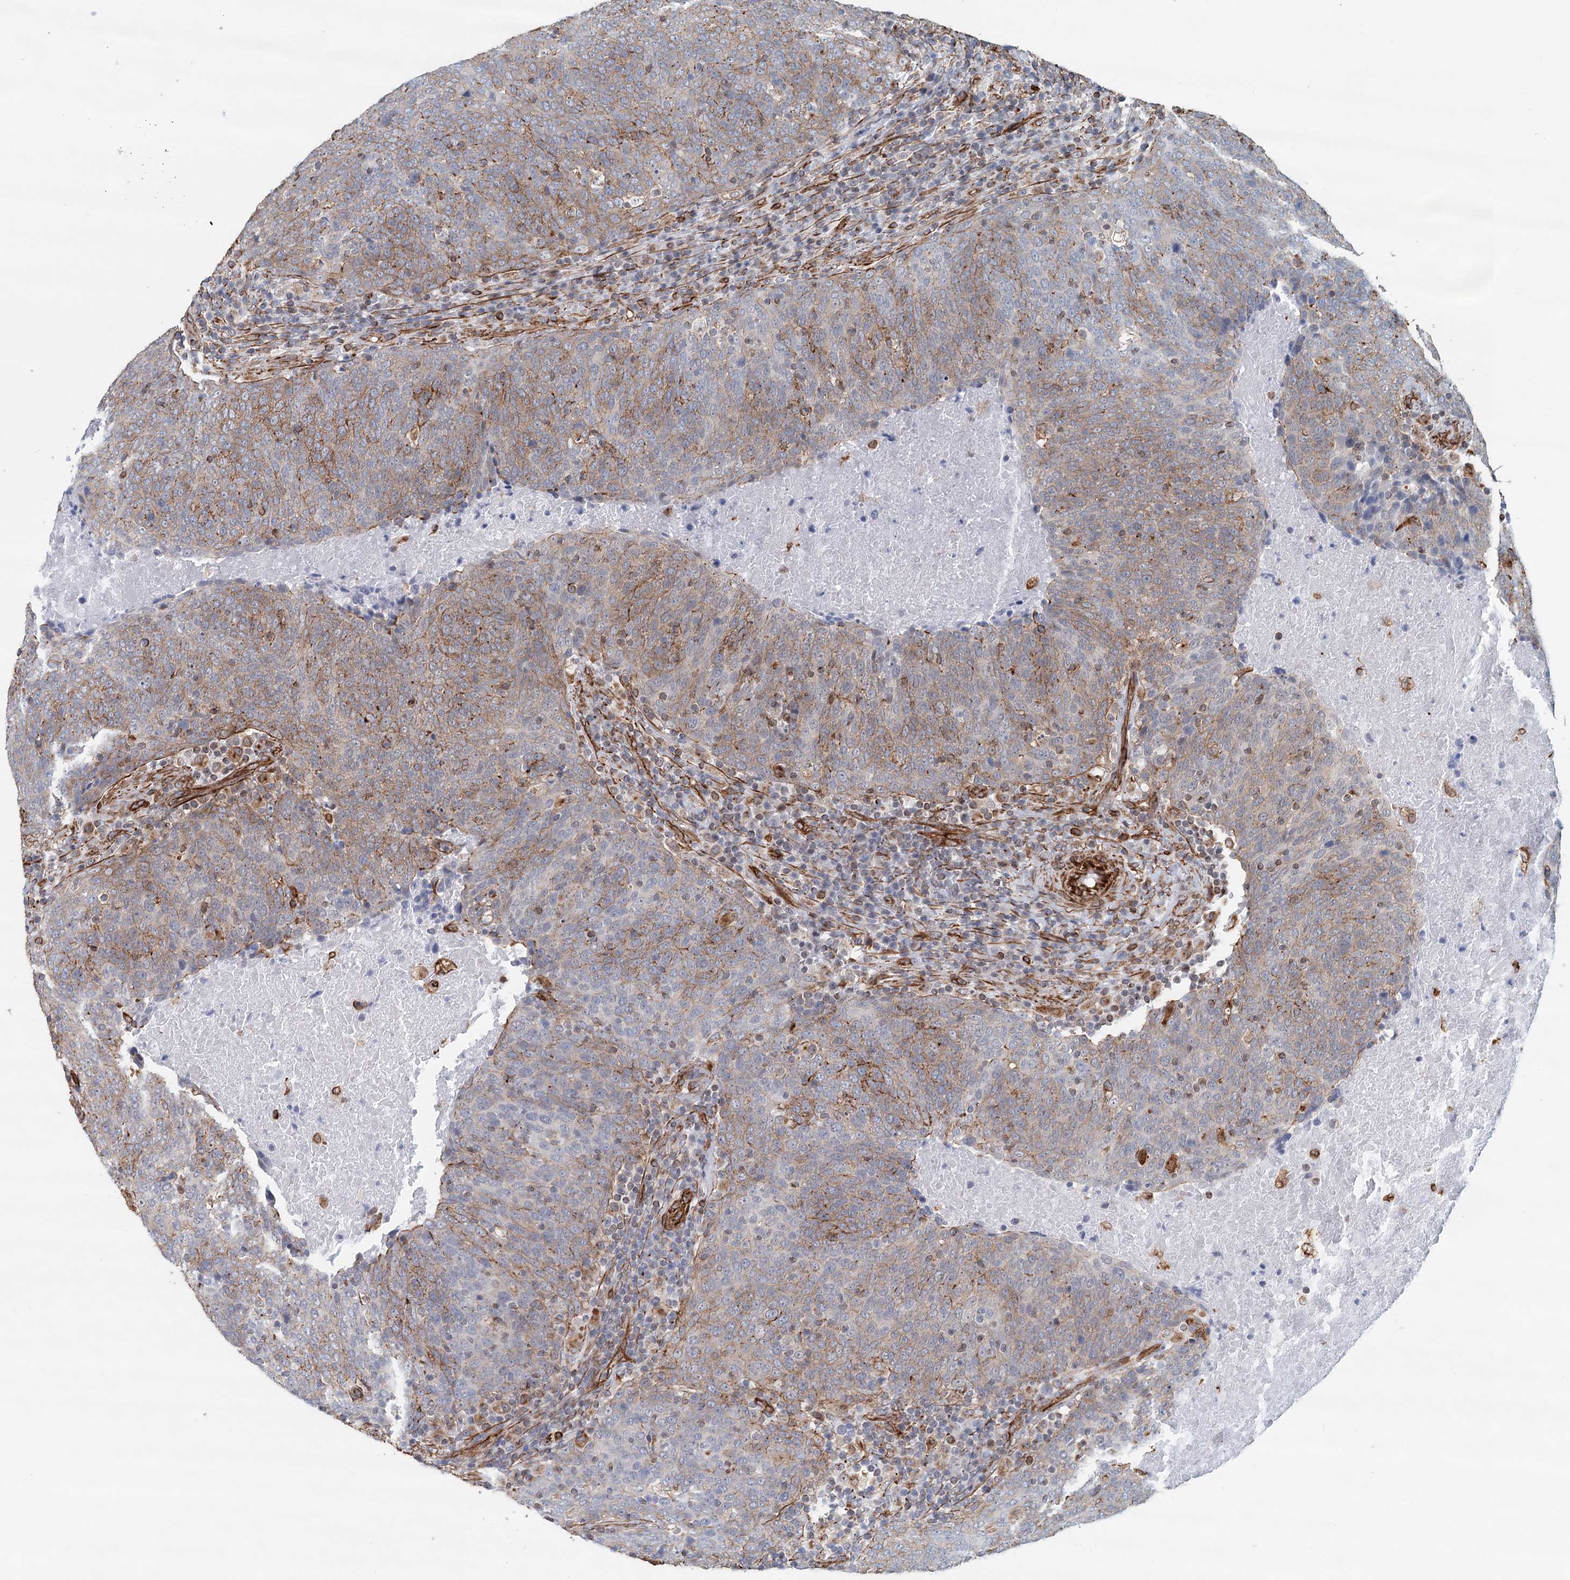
{"staining": {"intensity": "moderate", "quantity": "25%-75%", "location": "cytoplasmic/membranous"}, "tissue": "head and neck cancer", "cell_type": "Tumor cells", "image_type": "cancer", "snomed": [{"axis": "morphology", "description": "Squamous cell carcinoma, NOS"}, {"axis": "morphology", "description": "Squamous cell carcinoma, metastatic, NOS"}, {"axis": "topography", "description": "Lymph node"}, {"axis": "topography", "description": "Head-Neck"}], "caption": "A brown stain shows moderate cytoplasmic/membranous positivity of a protein in human squamous cell carcinoma (head and neck) tumor cells.", "gene": "SYNPO", "patient": {"sex": "male", "age": 62}}